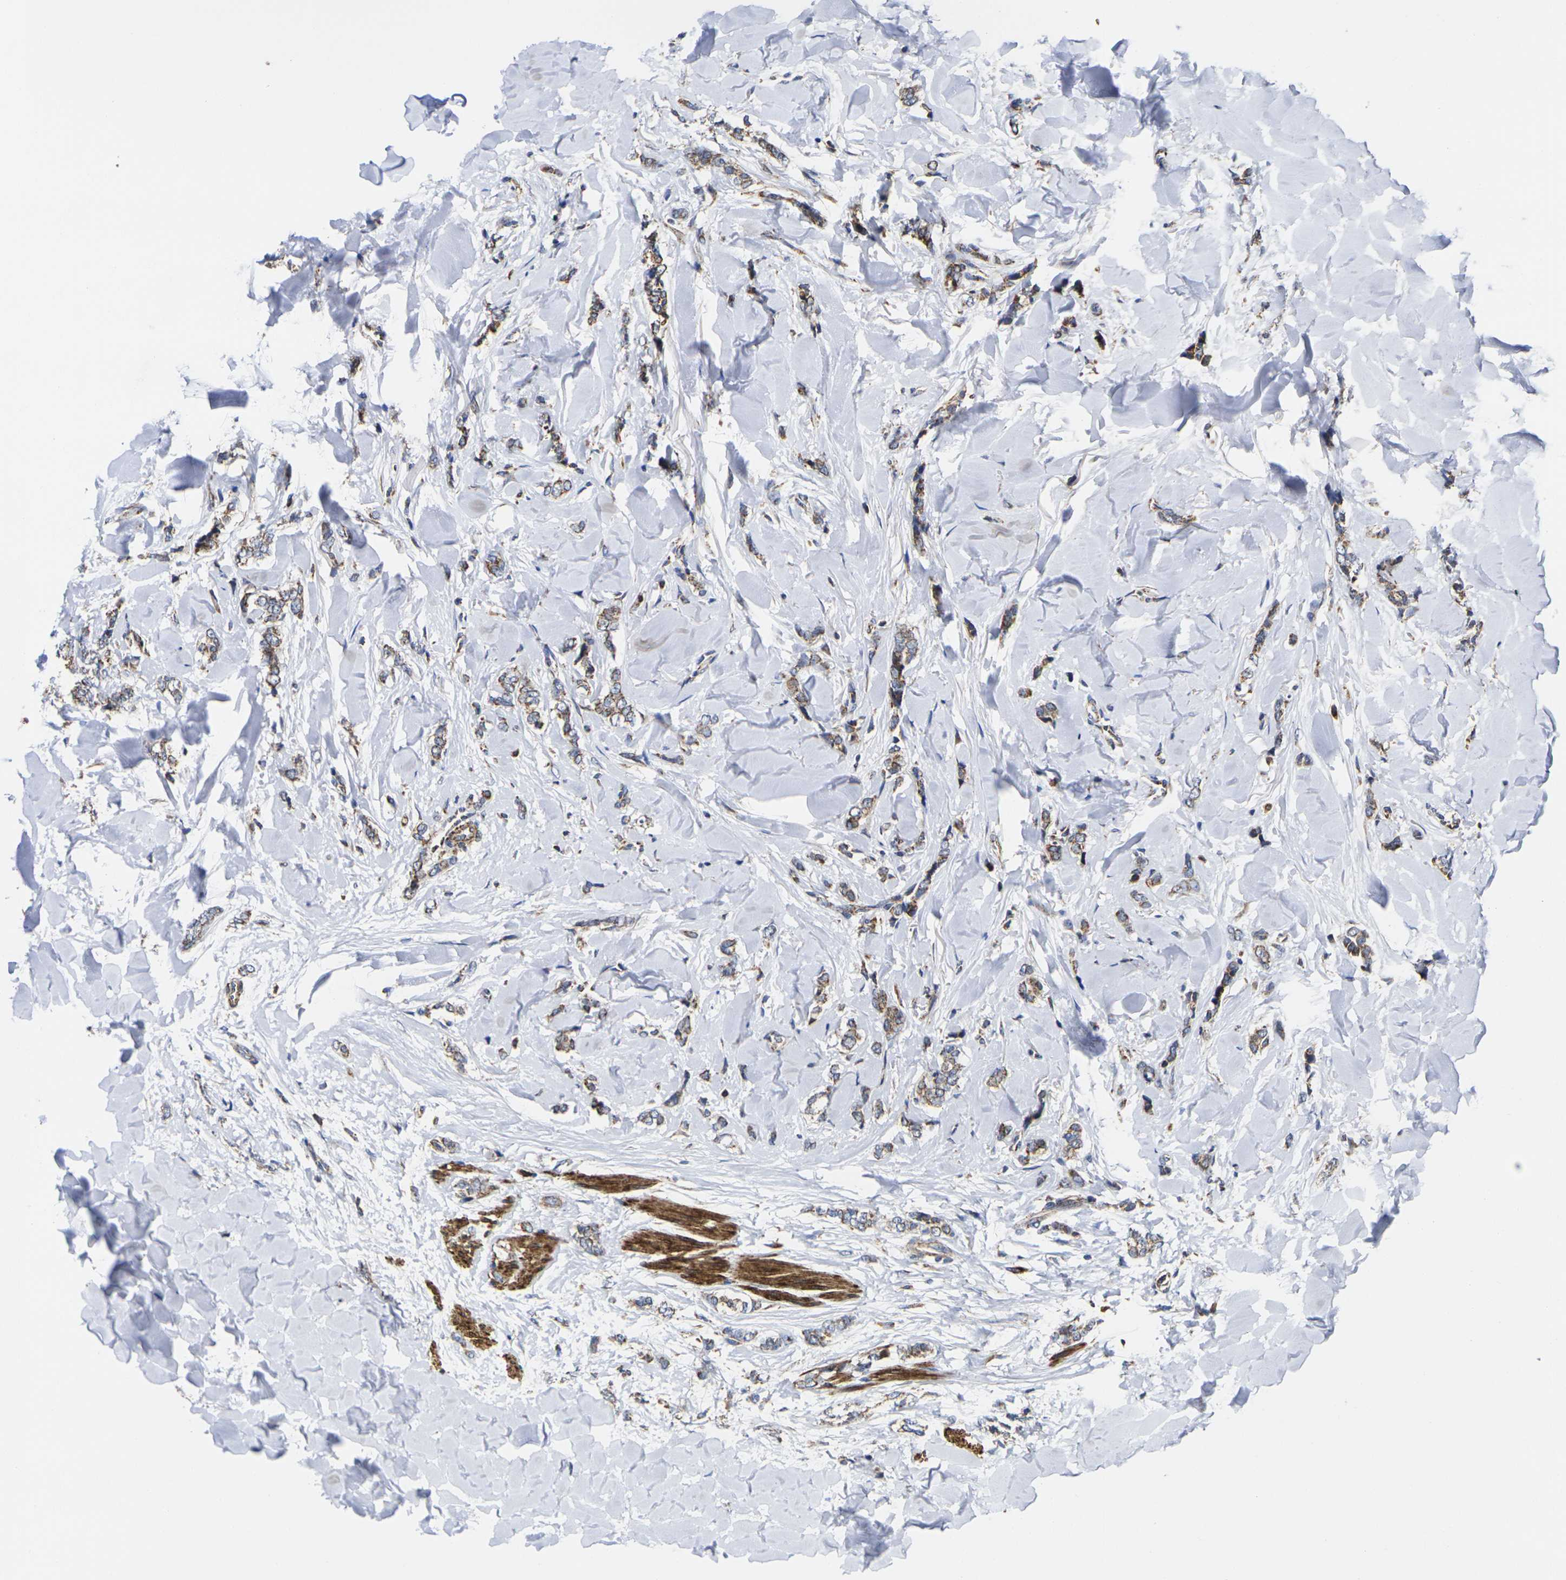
{"staining": {"intensity": "moderate", "quantity": ">75%", "location": "cytoplasmic/membranous"}, "tissue": "breast cancer", "cell_type": "Tumor cells", "image_type": "cancer", "snomed": [{"axis": "morphology", "description": "Lobular carcinoma"}, {"axis": "topography", "description": "Skin"}, {"axis": "topography", "description": "Breast"}], "caption": "Breast cancer stained with immunohistochemistry displays moderate cytoplasmic/membranous expression in approximately >75% of tumor cells.", "gene": "P2RY11", "patient": {"sex": "female", "age": 46}}